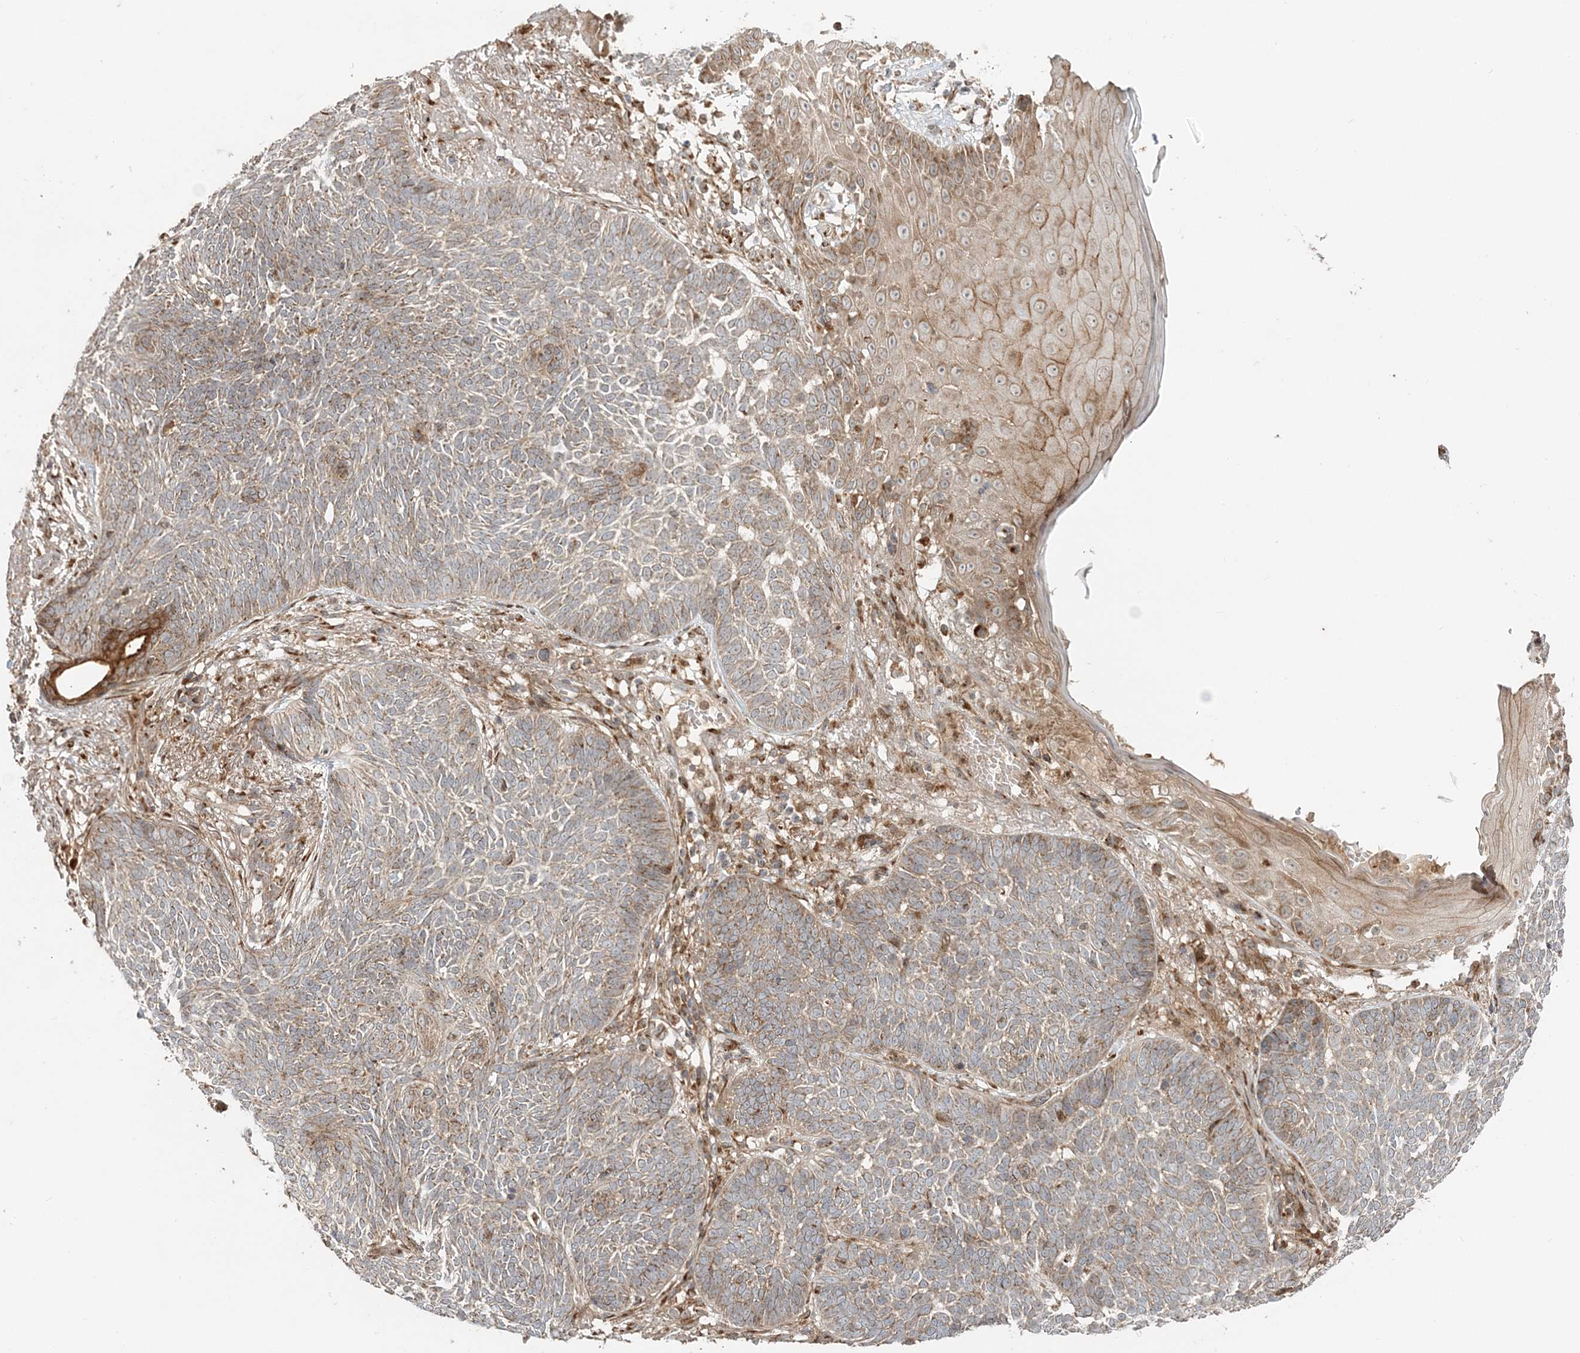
{"staining": {"intensity": "weak", "quantity": ">75%", "location": "cytoplasmic/membranous"}, "tissue": "skin cancer", "cell_type": "Tumor cells", "image_type": "cancer", "snomed": [{"axis": "morphology", "description": "Normal tissue, NOS"}, {"axis": "morphology", "description": "Basal cell carcinoma"}, {"axis": "topography", "description": "Skin"}], "caption": "Protein analysis of skin basal cell carcinoma tissue shows weak cytoplasmic/membranous expression in about >75% of tumor cells.", "gene": "ABCC3", "patient": {"sex": "male", "age": 64}}